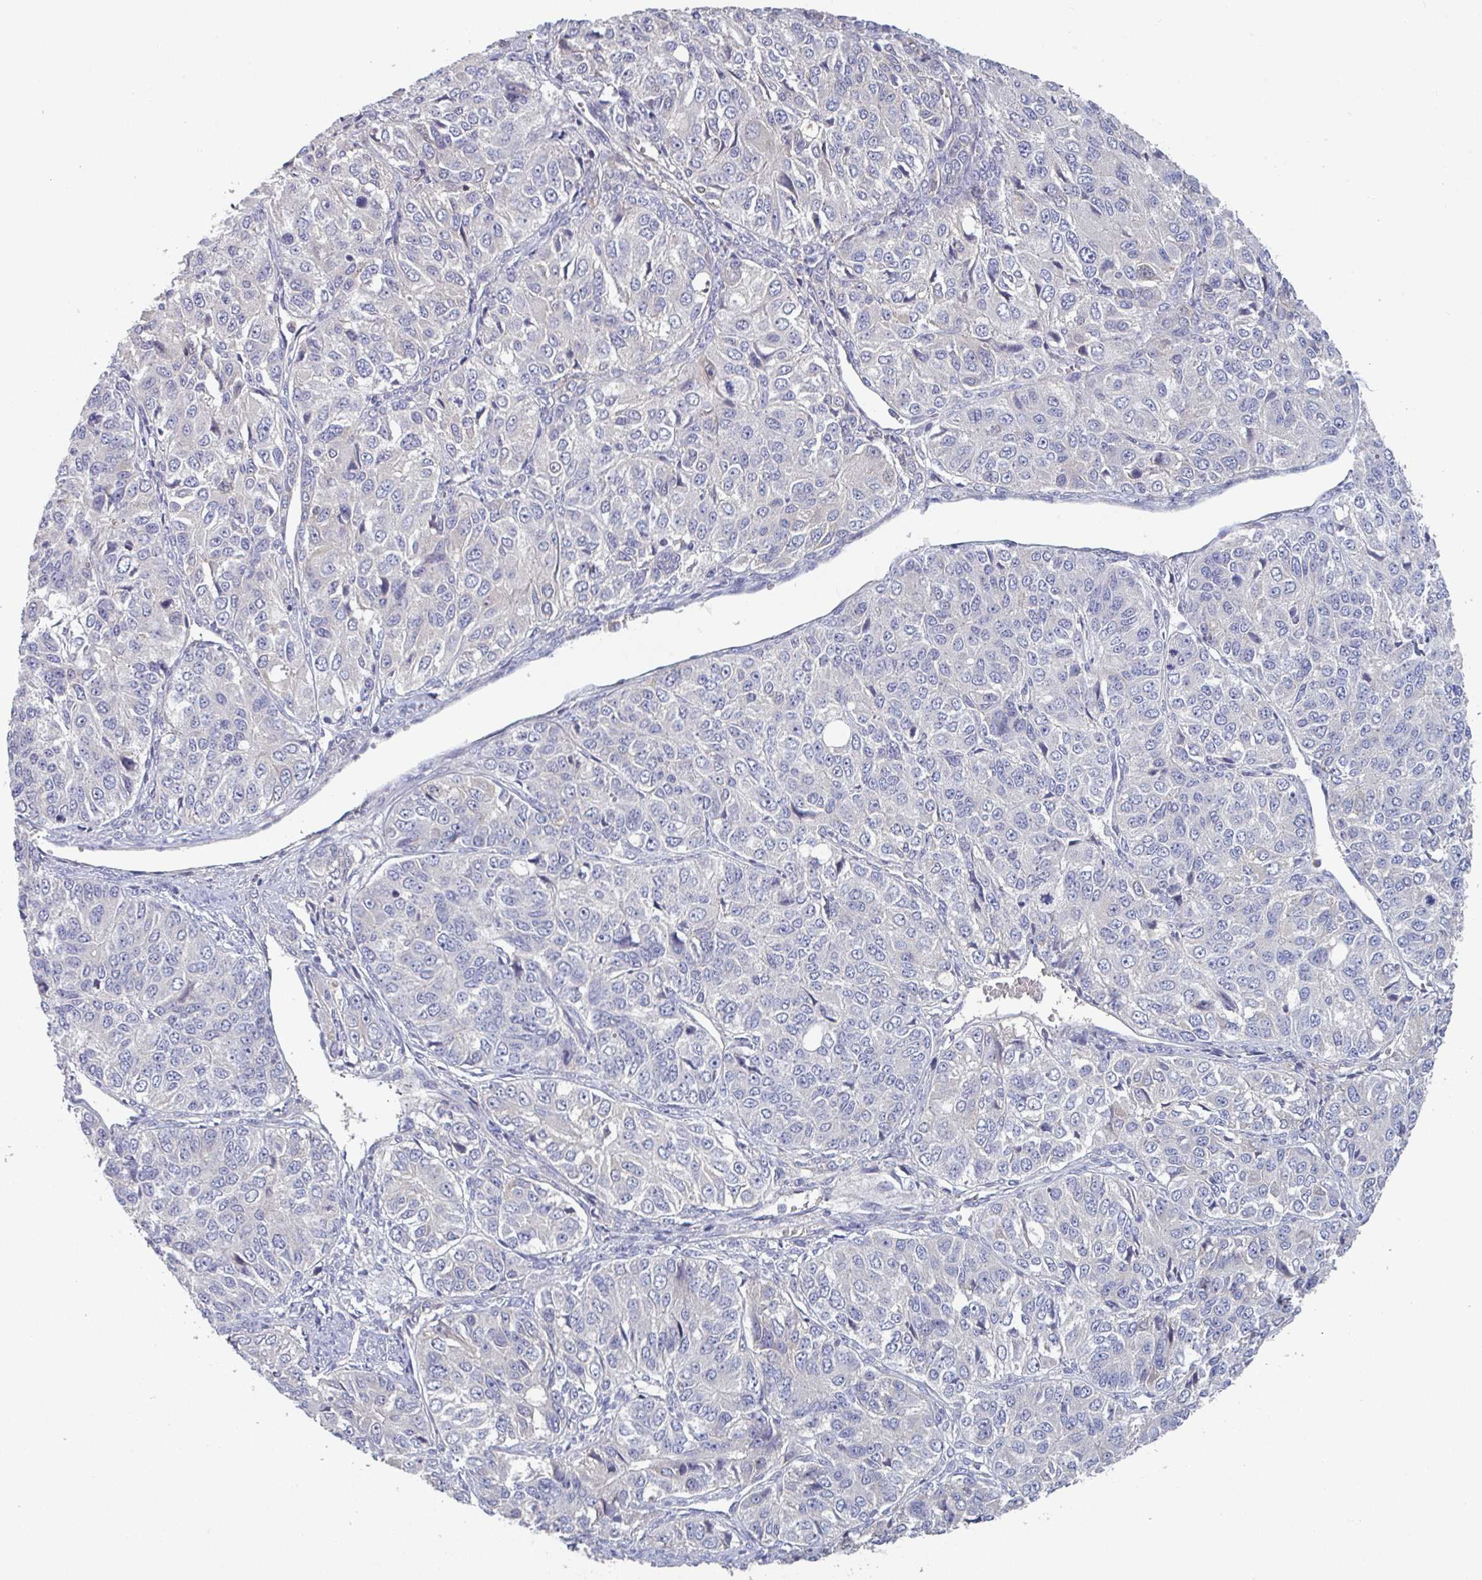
{"staining": {"intensity": "negative", "quantity": "none", "location": "none"}, "tissue": "ovarian cancer", "cell_type": "Tumor cells", "image_type": "cancer", "snomed": [{"axis": "morphology", "description": "Carcinoma, endometroid"}, {"axis": "topography", "description": "Ovary"}], "caption": "This is an IHC micrograph of human endometroid carcinoma (ovarian). There is no expression in tumor cells.", "gene": "HGFAC", "patient": {"sex": "female", "age": 51}}